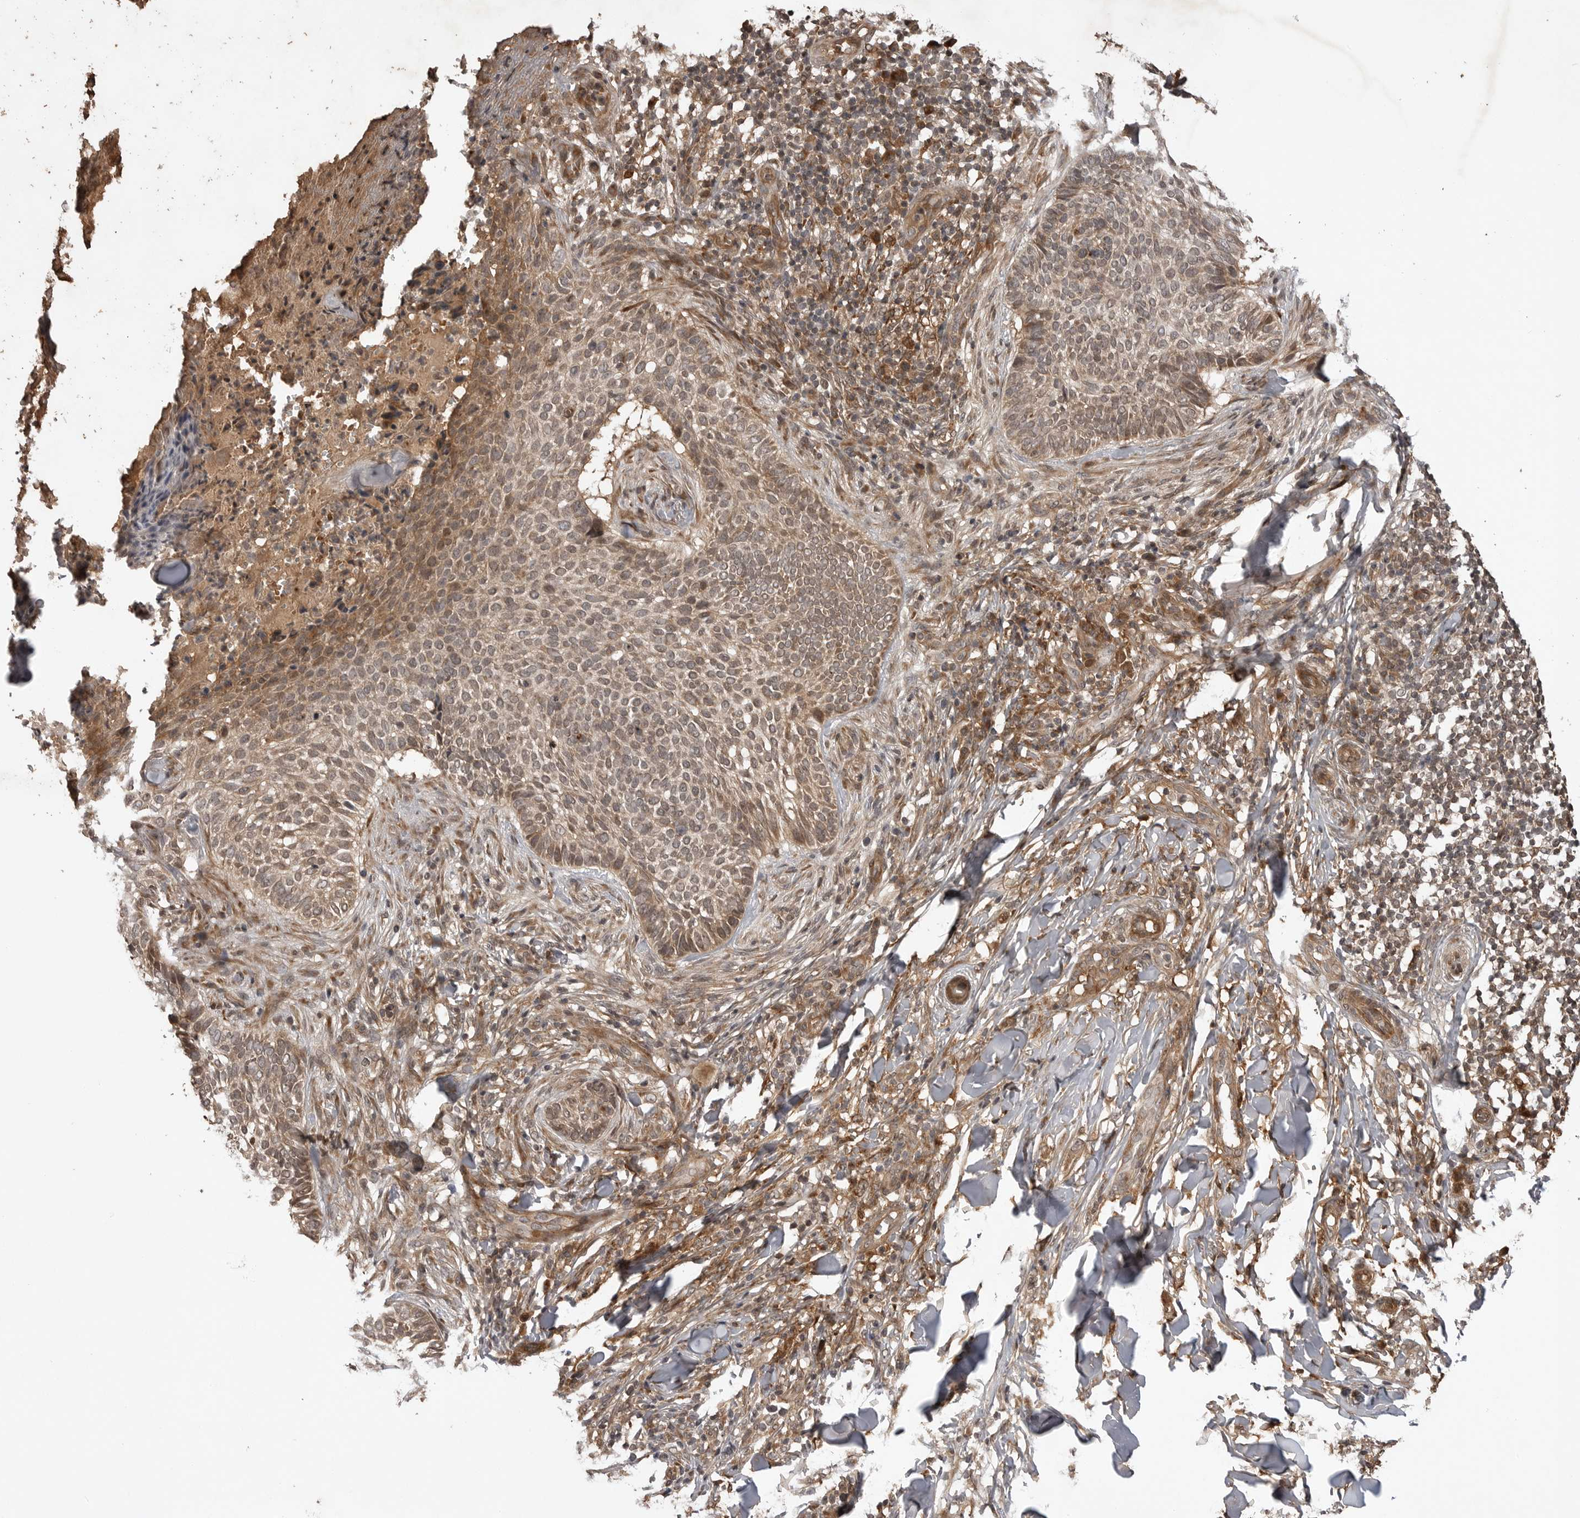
{"staining": {"intensity": "weak", "quantity": ">75%", "location": "cytoplasmic/membranous"}, "tissue": "skin cancer", "cell_type": "Tumor cells", "image_type": "cancer", "snomed": [{"axis": "morphology", "description": "Normal tissue, NOS"}, {"axis": "morphology", "description": "Basal cell carcinoma"}, {"axis": "topography", "description": "Skin"}], "caption": "Tumor cells reveal weak cytoplasmic/membranous expression in about >75% of cells in basal cell carcinoma (skin).", "gene": "AKAP7", "patient": {"sex": "male", "age": 67}}